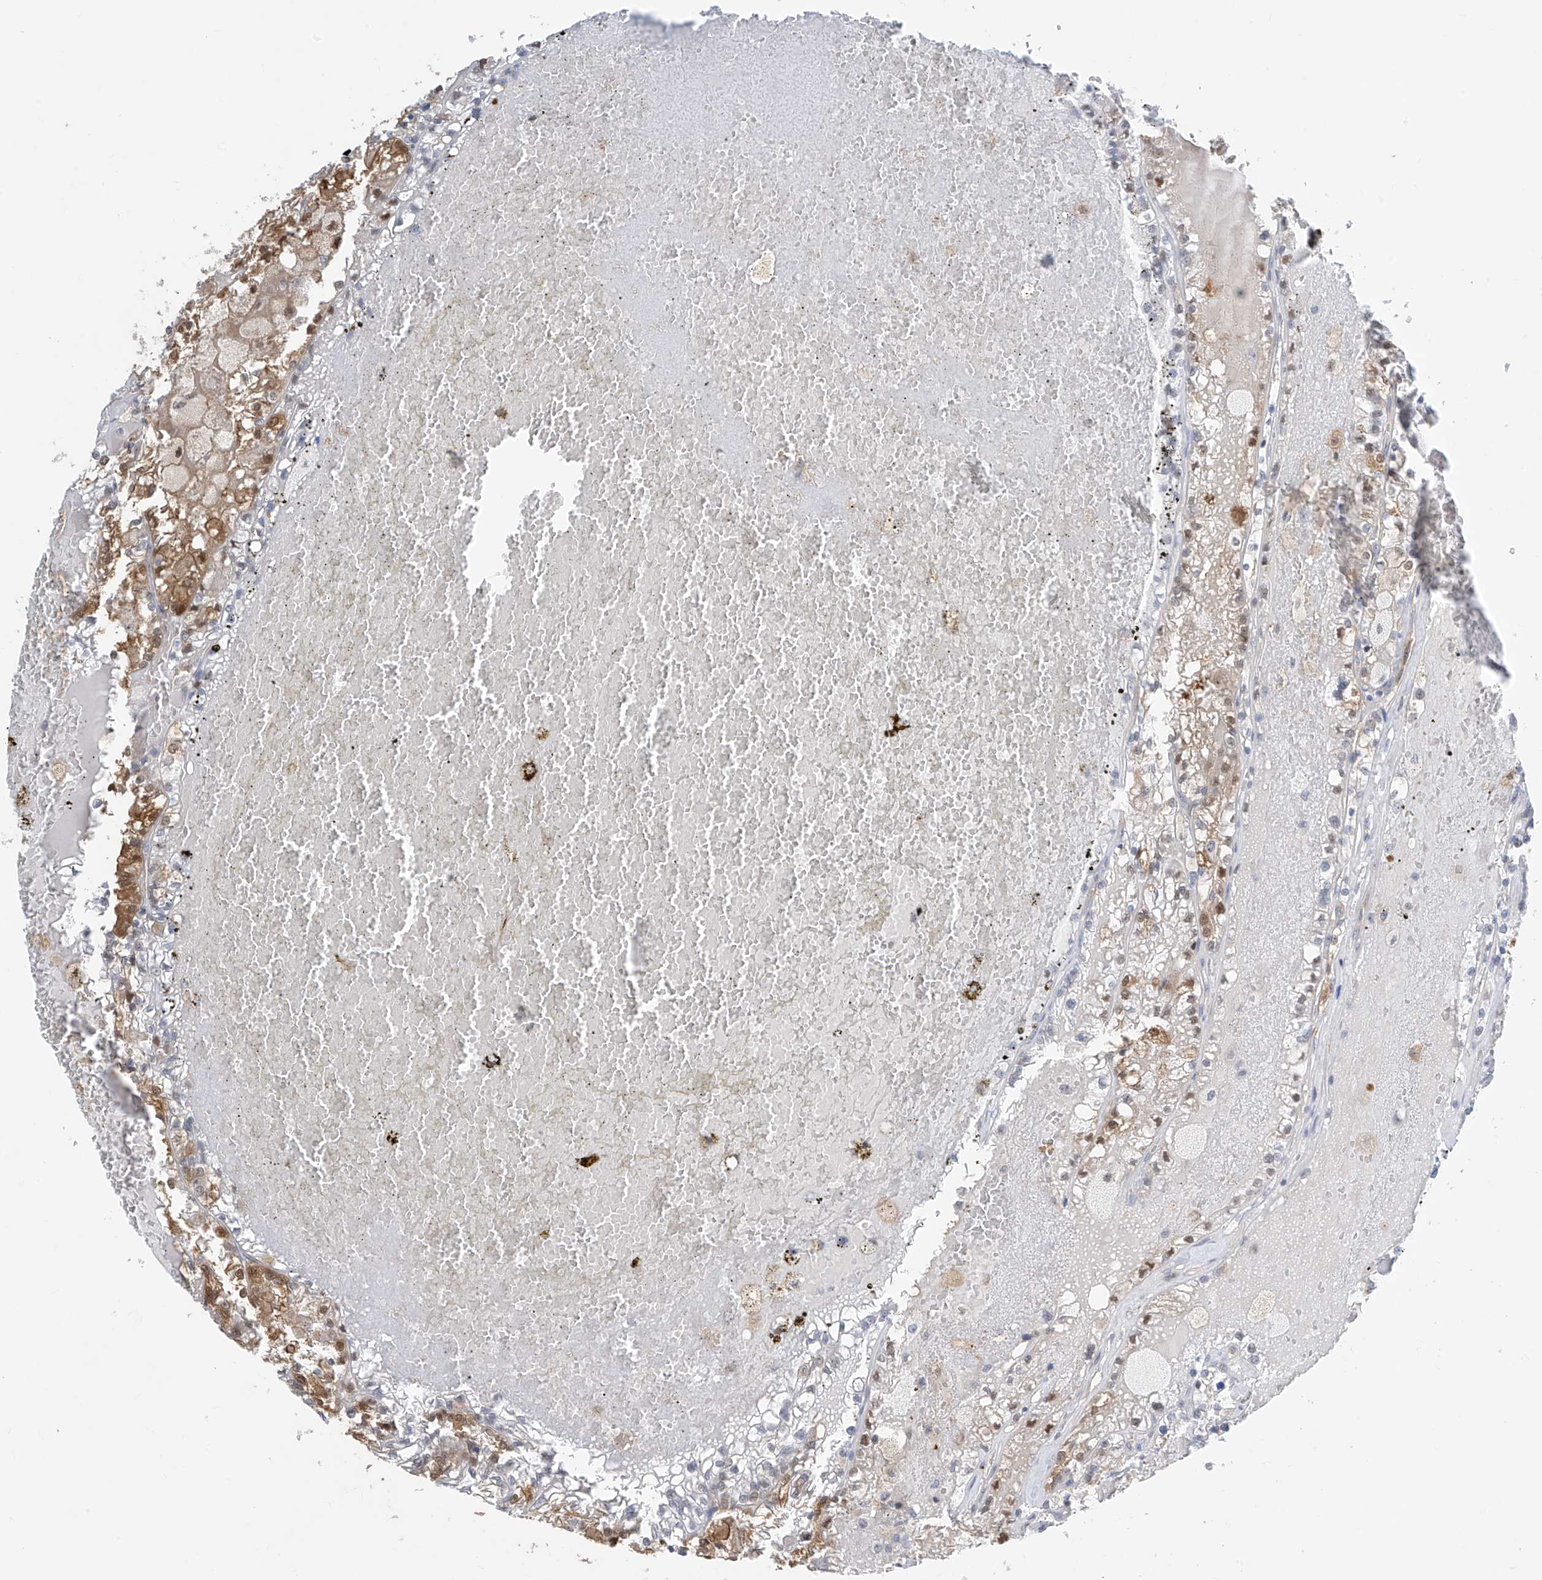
{"staining": {"intensity": "moderate", "quantity": "<25%", "location": "cytoplasmic/membranous,nuclear"}, "tissue": "renal cancer", "cell_type": "Tumor cells", "image_type": "cancer", "snomed": [{"axis": "morphology", "description": "Adenocarcinoma, NOS"}, {"axis": "topography", "description": "Kidney"}], "caption": "Renal adenocarcinoma was stained to show a protein in brown. There is low levels of moderate cytoplasmic/membranous and nuclear staining in approximately <25% of tumor cells.", "gene": "TTC38", "patient": {"sex": "female", "age": 56}}